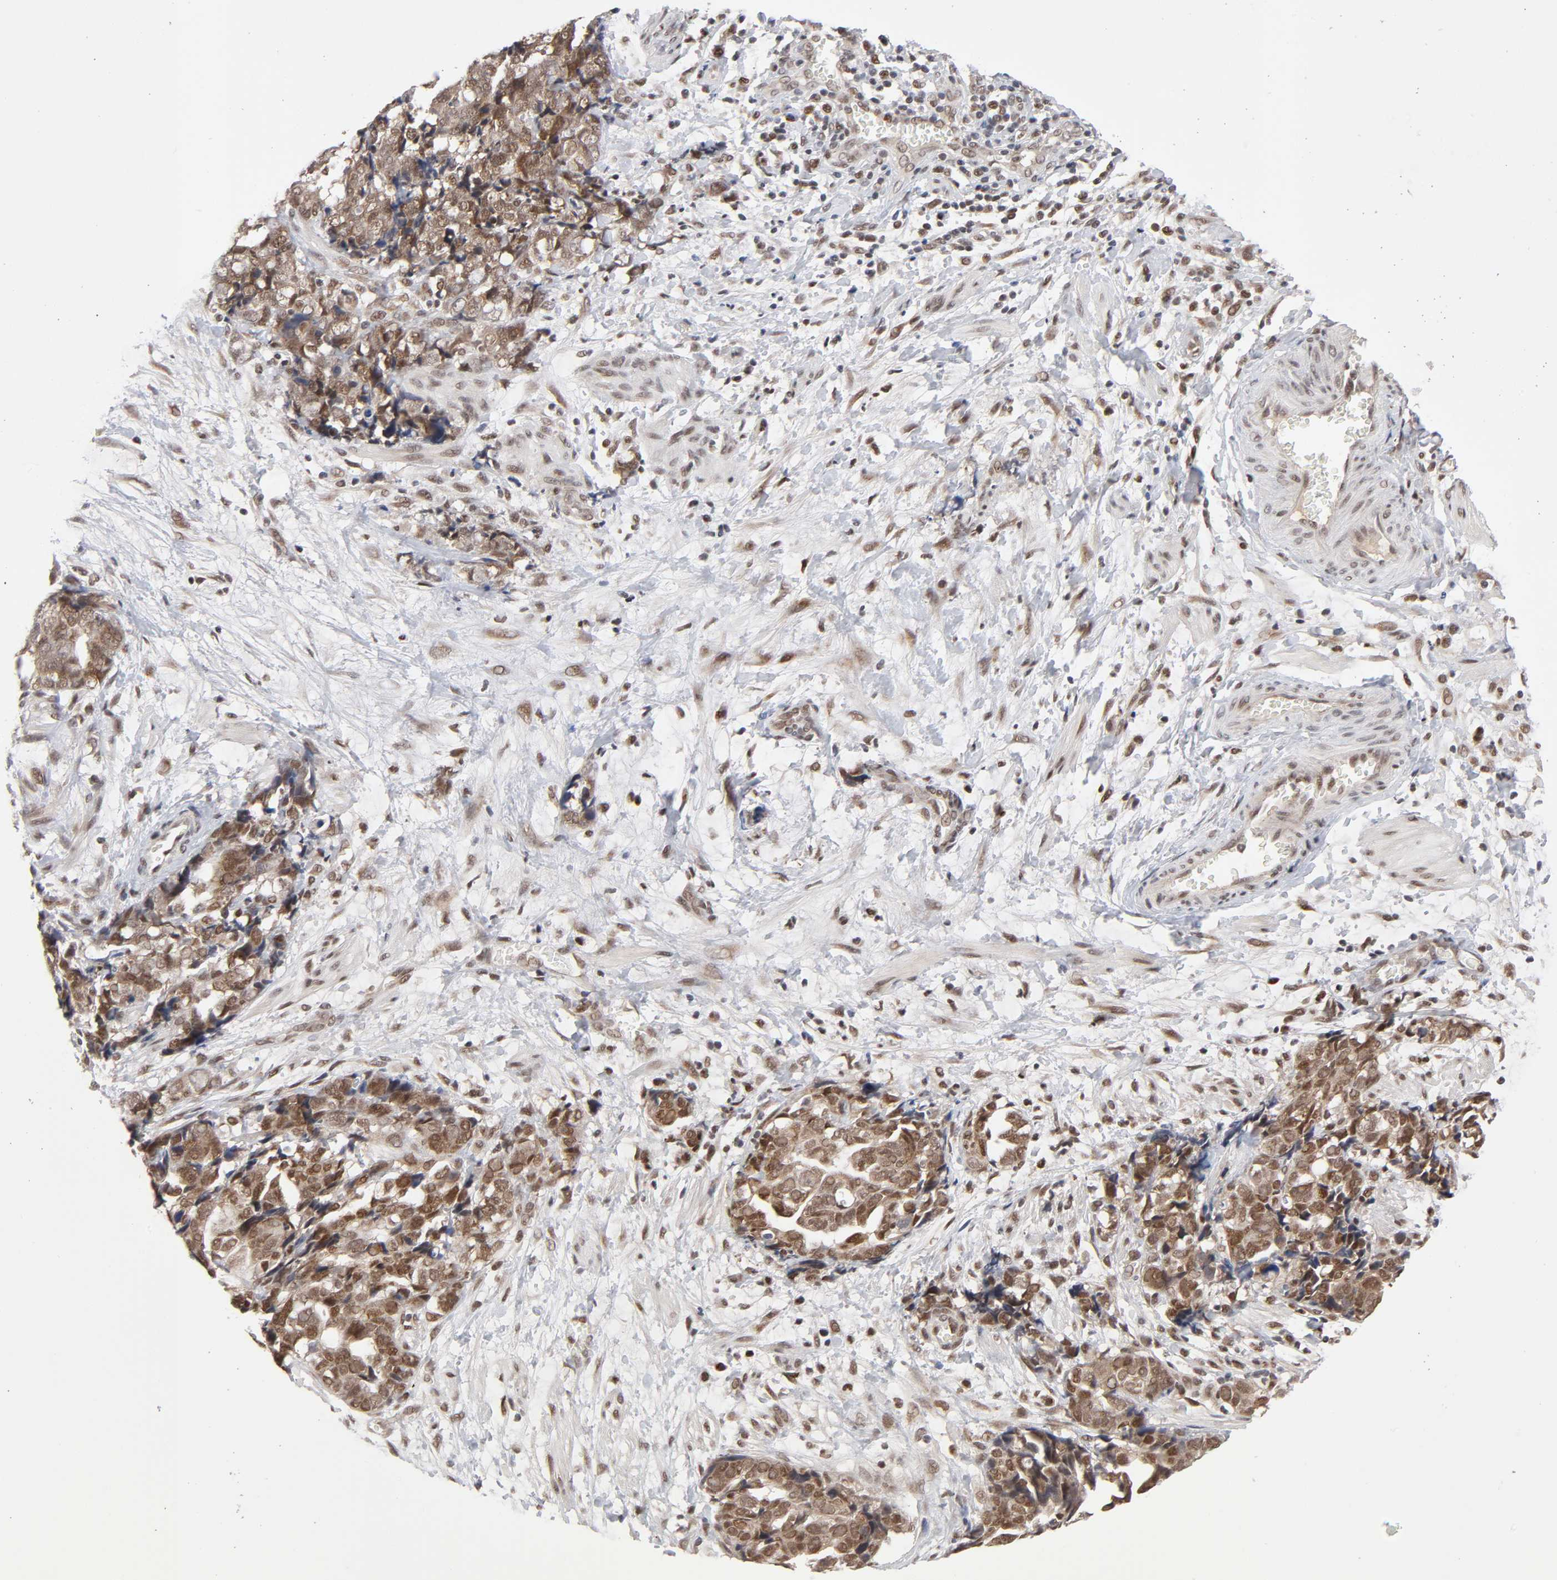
{"staining": {"intensity": "strong", "quantity": ">75%", "location": "cytoplasmic/membranous,nuclear"}, "tissue": "ovarian cancer", "cell_type": "Tumor cells", "image_type": "cancer", "snomed": [{"axis": "morphology", "description": "Normal tissue, NOS"}, {"axis": "morphology", "description": "Cystadenocarcinoma, serous, NOS"}, {"axis": "topography", "description": "Fallopian tube"}, {"axis": "topography", "description": "Ovary"}], "caption": "The image displays immunohistochemical staining of serous cystadenocarcinoma (ovarian). There is strong cytoplasmic/membranous and nuclear staining is present in approximately >75% of tumor cells.", "gene": "EP300", "patient": {"sex": "female", "age": 56}}